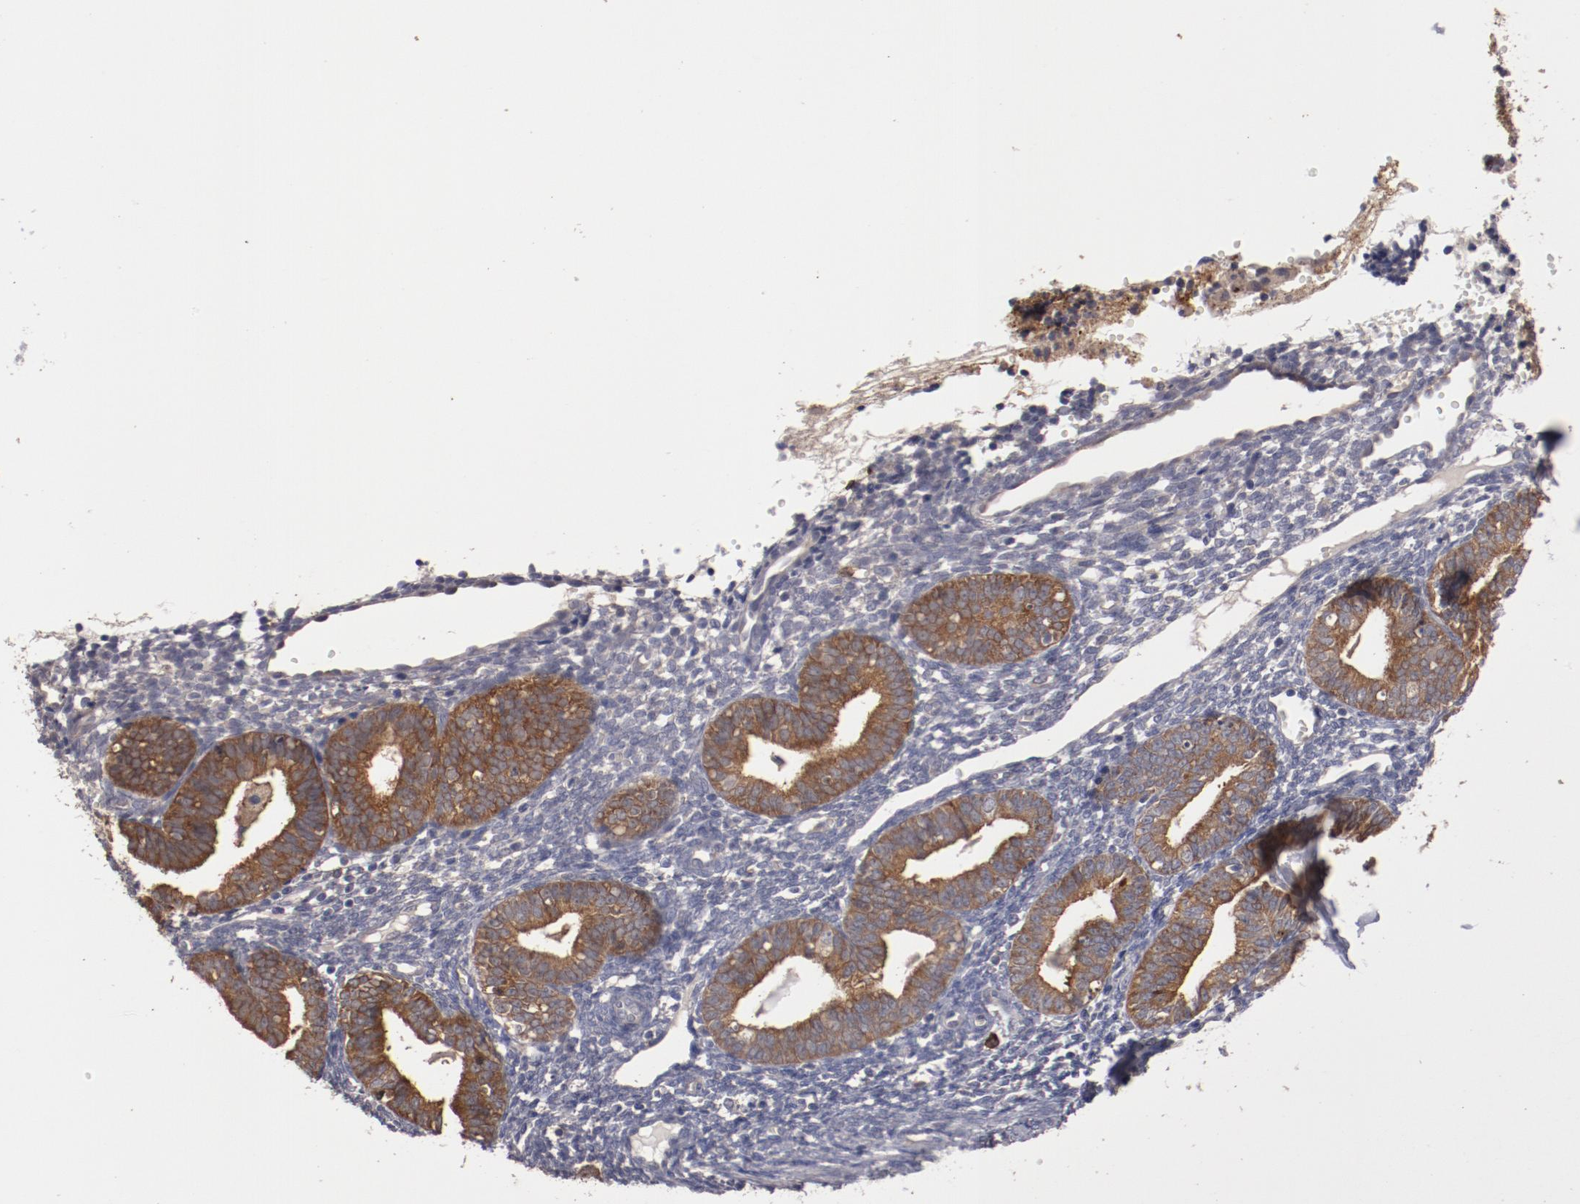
{"staining": {"intensity": "negative", "quantity": "none", "location": "none"}, "tissue": "endometrium", "cell_type": "Cells in endometrial stroma", "image_type": "normal", "snomed": [{"axis": "morphology", "description": "Normal tissue, NOS"}, {"axis": "topography", "description": "Endometrium"}], "caption": "Immunohistochemistry (IHC) of normal endometrium shows no positivity in cells in endometrial stroma.", "gene": "LRRC75B", "patient": {"sex": "female", "age": 61}}